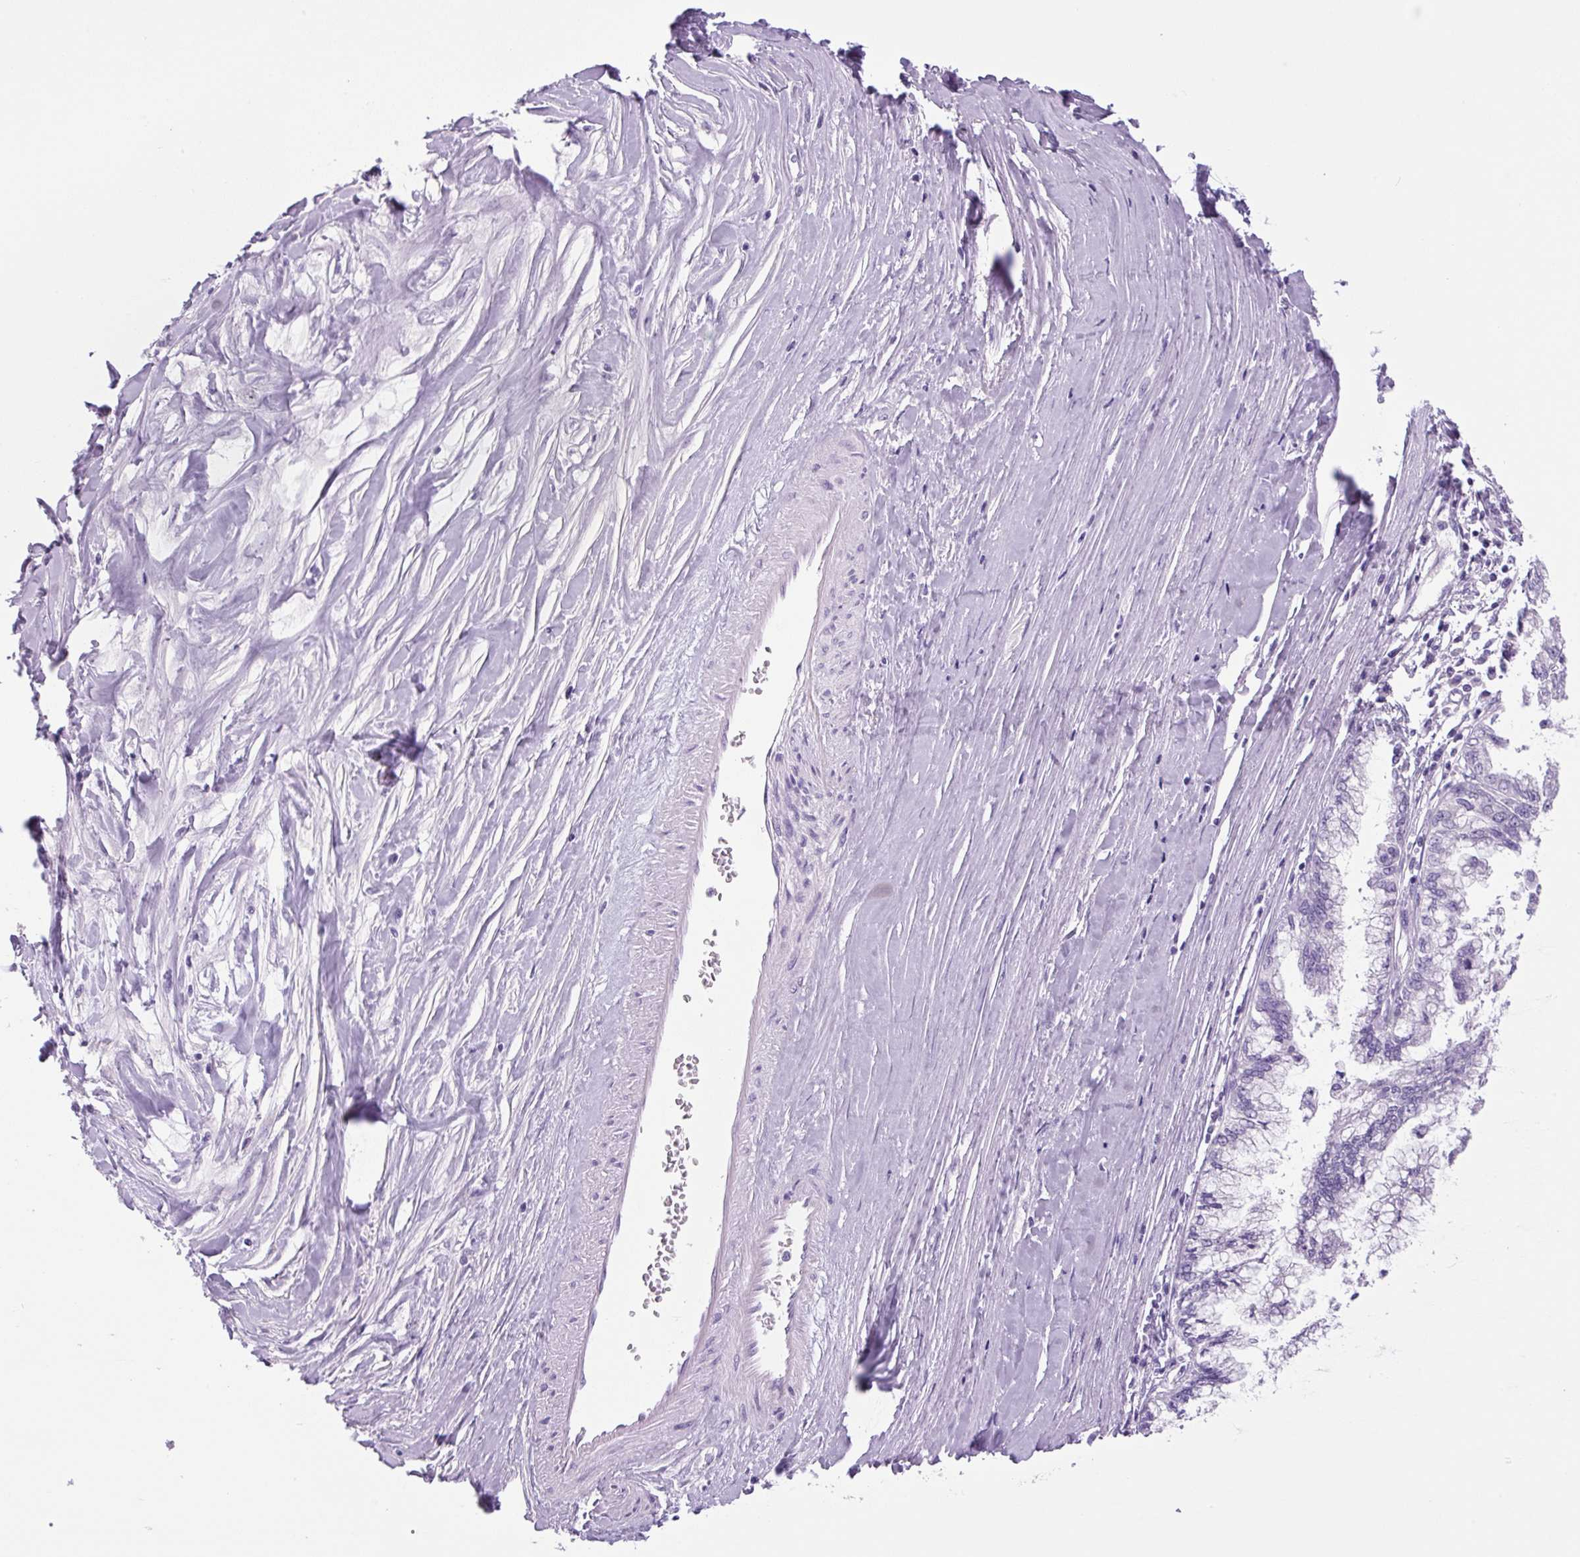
{"staining": {"intensity": "negative", "quantity": "none", "location": "none"}, "tissue": "pancreatic cancer", "cell_type": "Tumor cells", "image_type": "cancer", "snomed": [{"axis": "morphology", "description": "Adenocarcinoma, NOS"}, {"axis": "topography", "description": "Pancreas"}], "caption": "This is an IHC histopathology image of human pancreatic adenocarcinoma. There is no expression in tumor cells.", "gene": "CHGA", "patient": {"sex": "male", "age": 73}}